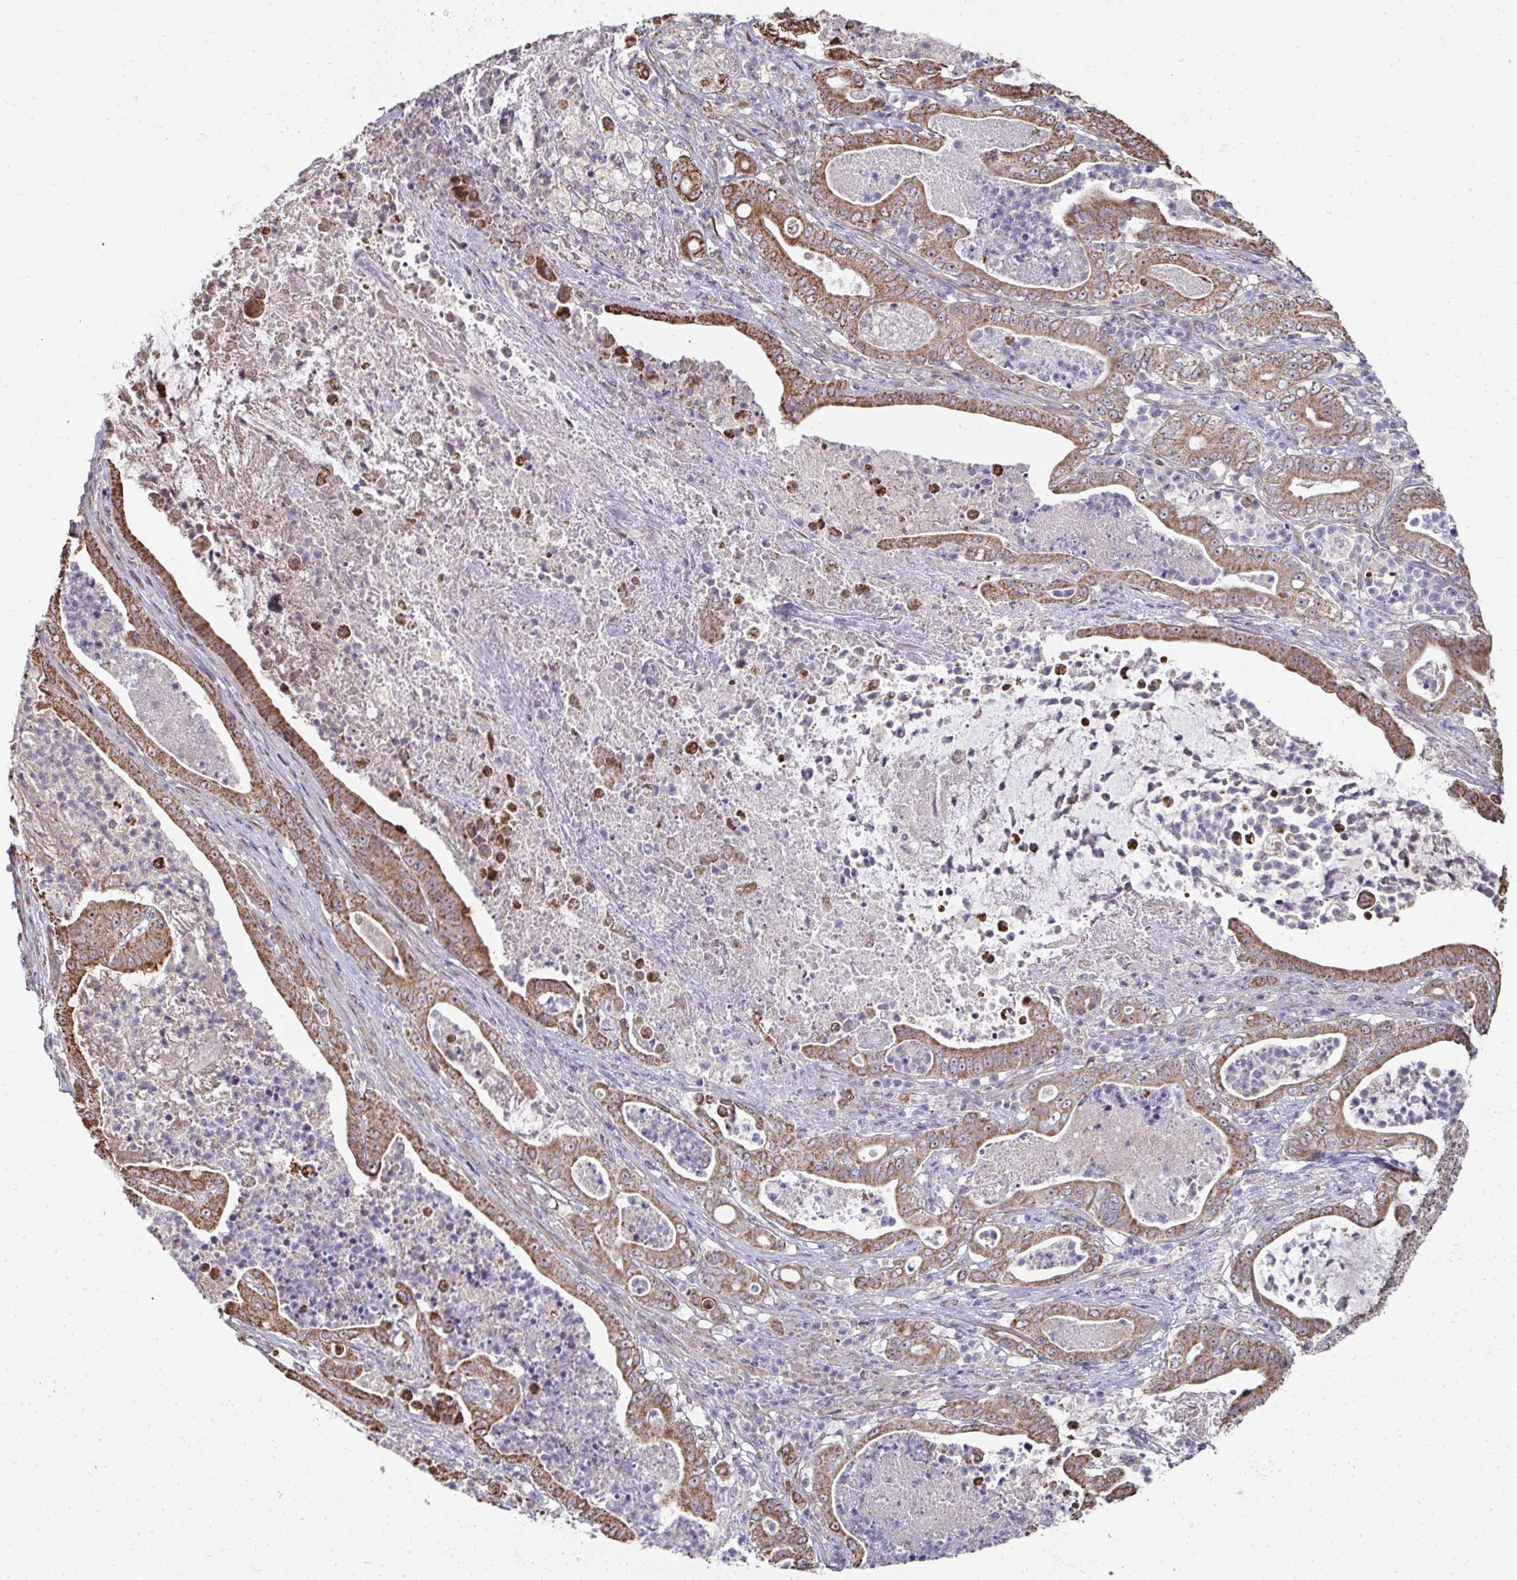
{"staining": {"intensity": "strong", "quantity": ">75%", "location": "cytoplasmic/membranous"}, "tissue": "pancreatic cancer", "cell_type": "Tumor cells", "image_type": "cancer", "snomed": [{"axis": "morphology", "description": "Adenocarcinoma, NOS"}, {"axis": "topography", "description": "Pancreas"}], "caption": "This is an image of immunohistochemistry staining of adenocarcinoma (pancreatic), which shows strong staining in the cytoplasmic/membranous of tumor cells.", "gene": "AGTPBP1", "patient": {"sex": "male", "age": 71}}